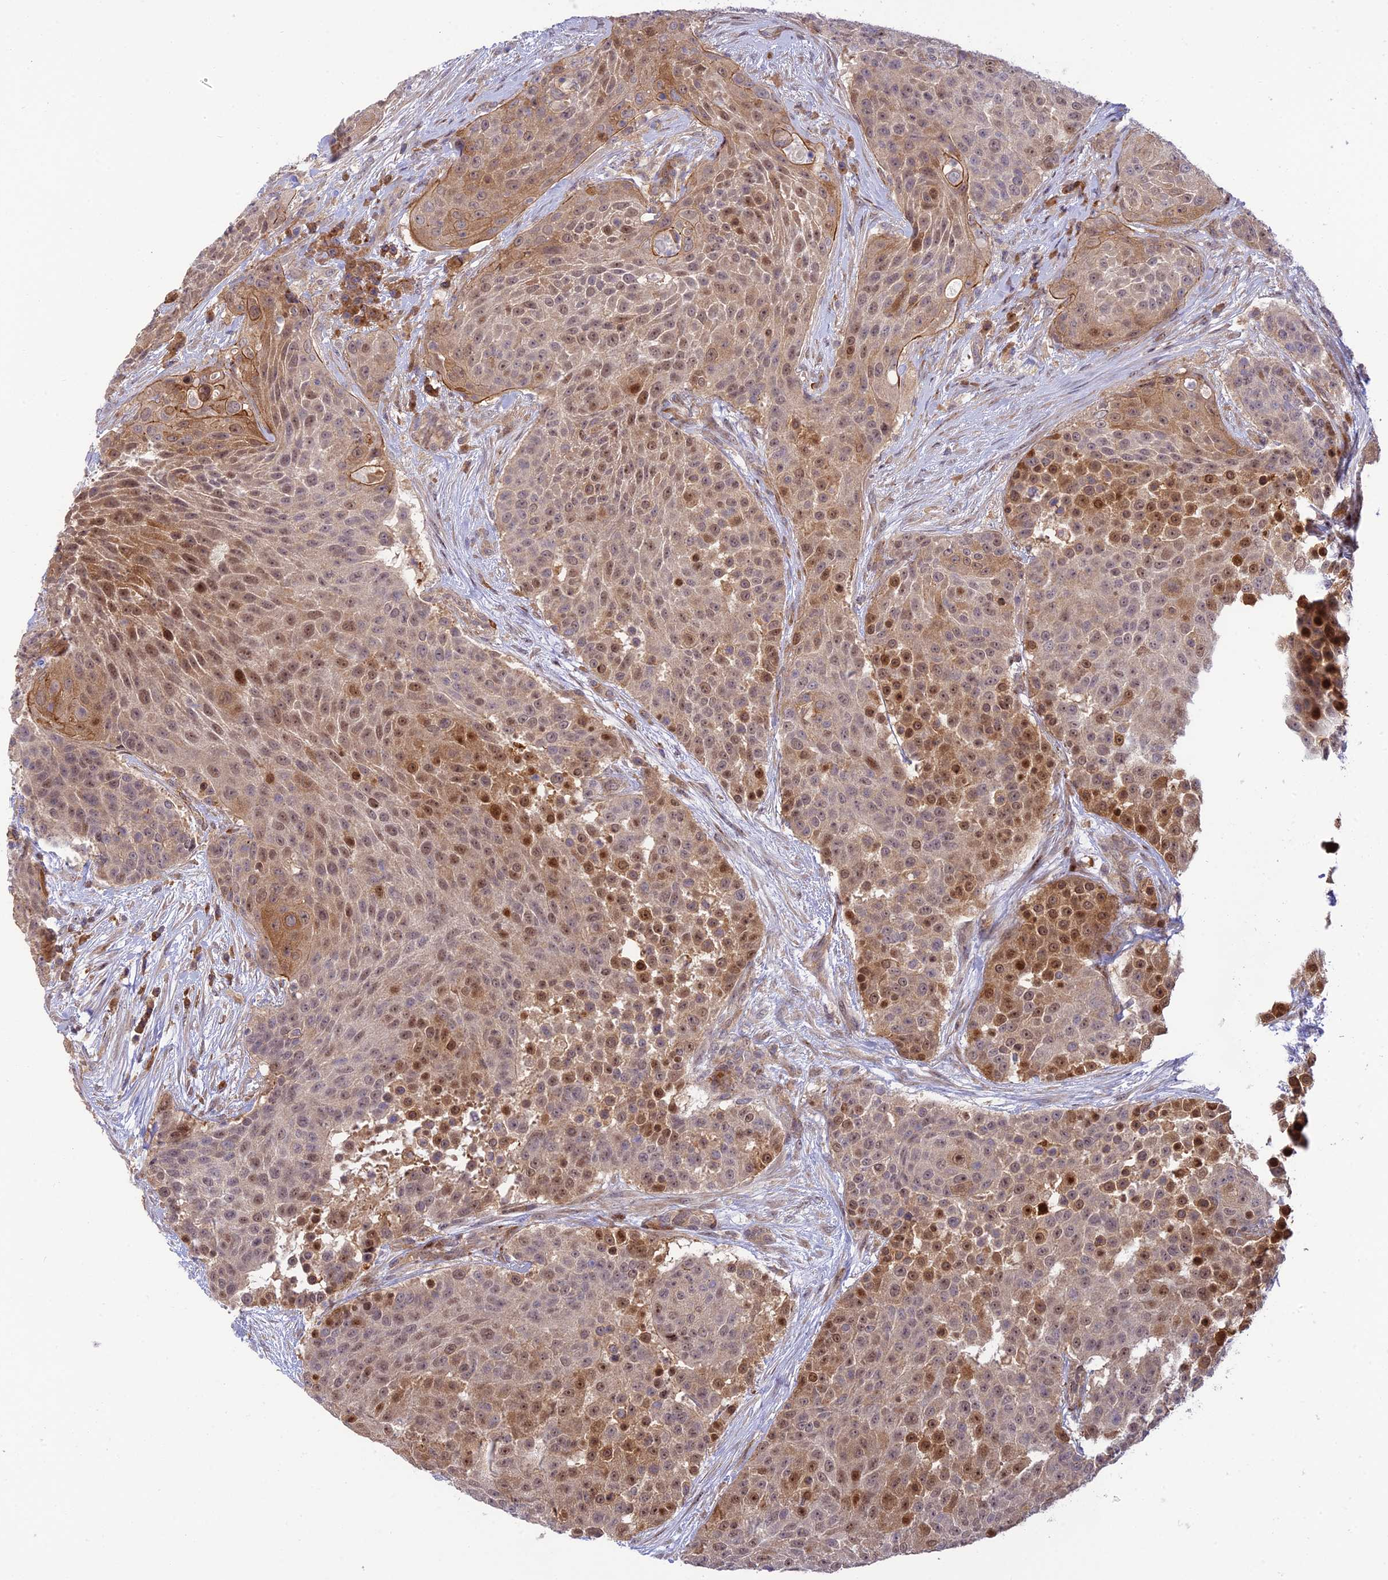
{"staining": {"intensity": "moderate", "quantity": ">75%", "location": "cytoplasmic/membranous,nuclear"}, "tissue": "urothelial cancer", "cell_type": "Tumor cells", "image_type": "cancer", "snomed": [{"axis": "morphology", "description": "Urothelial carcinoma, High grade"}, {"axis": "topography", "description": "Urinary bladder"}], "caption": "IHC image of human urothelial carcinoma (high-grade) stained for a protein (brown), which demonstrates medium levels of moderate cytoplasmic/membranous and nuclear expression in about >75% of tumor cells.", "gene": "ZNF584", "patient": {"sex": "female", "age": 63}}